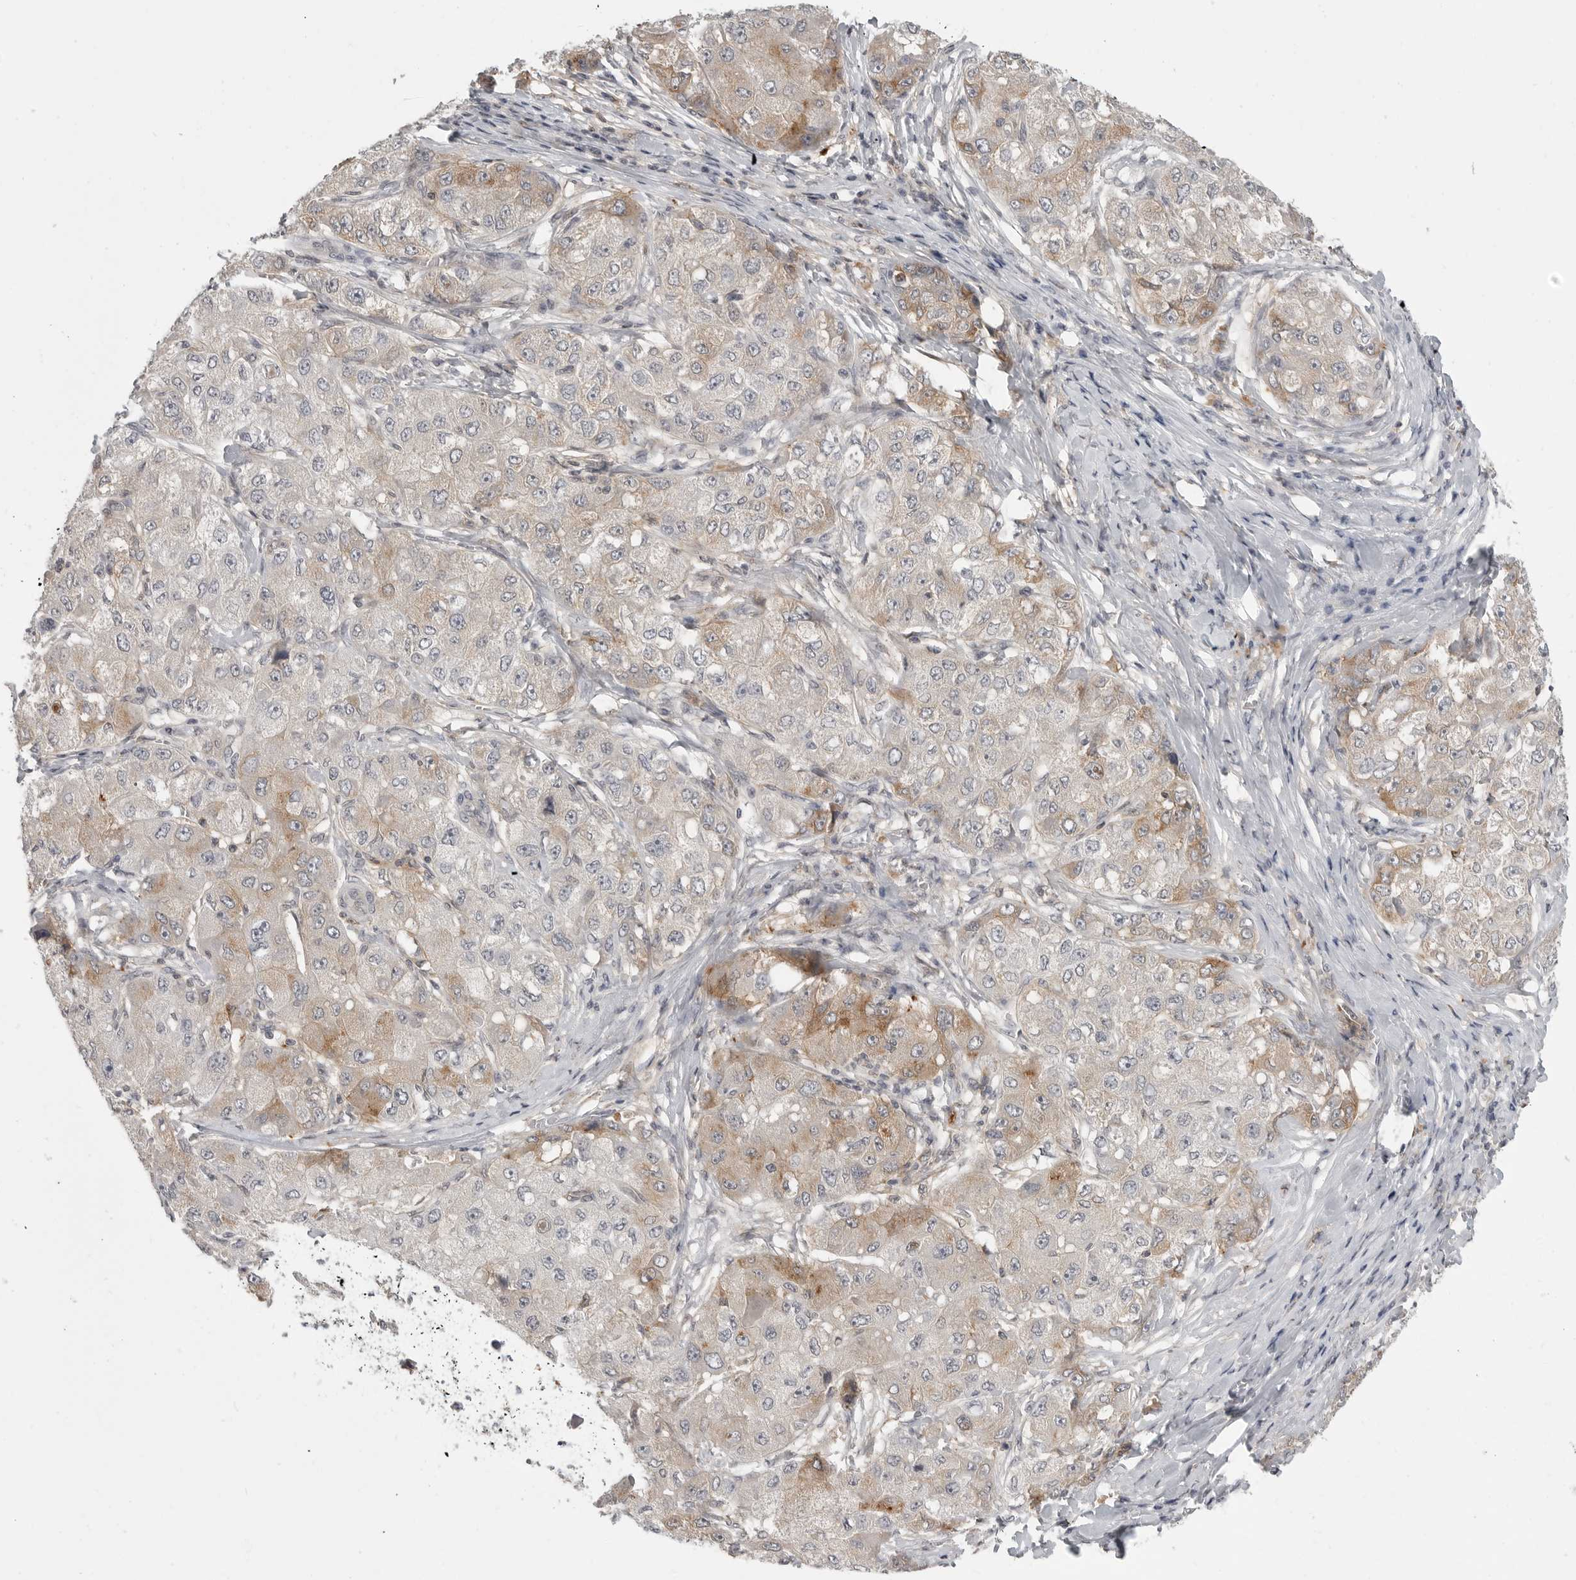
{"staining": {"intensity": "moderate", "quantity": "25%-75%", "location": "cytoplasmic/membranous"}, "tissue": "liver cancer", "cell_type": "Tumor cells", "image_type": "cancer", "snomed": [{"axis": "morphology", "description": "Carcinoma, Hepatocellular, NOS"}, {"axis": "topography", "description": "Liver"}], "caption": "Liver cancer tissue demonstrates moderate cytoplasmic/membranous positivity in about 25%-75% of tumor cells", "gene": "IFNGR1", "patient": {"sex": "male", "age": 80}}